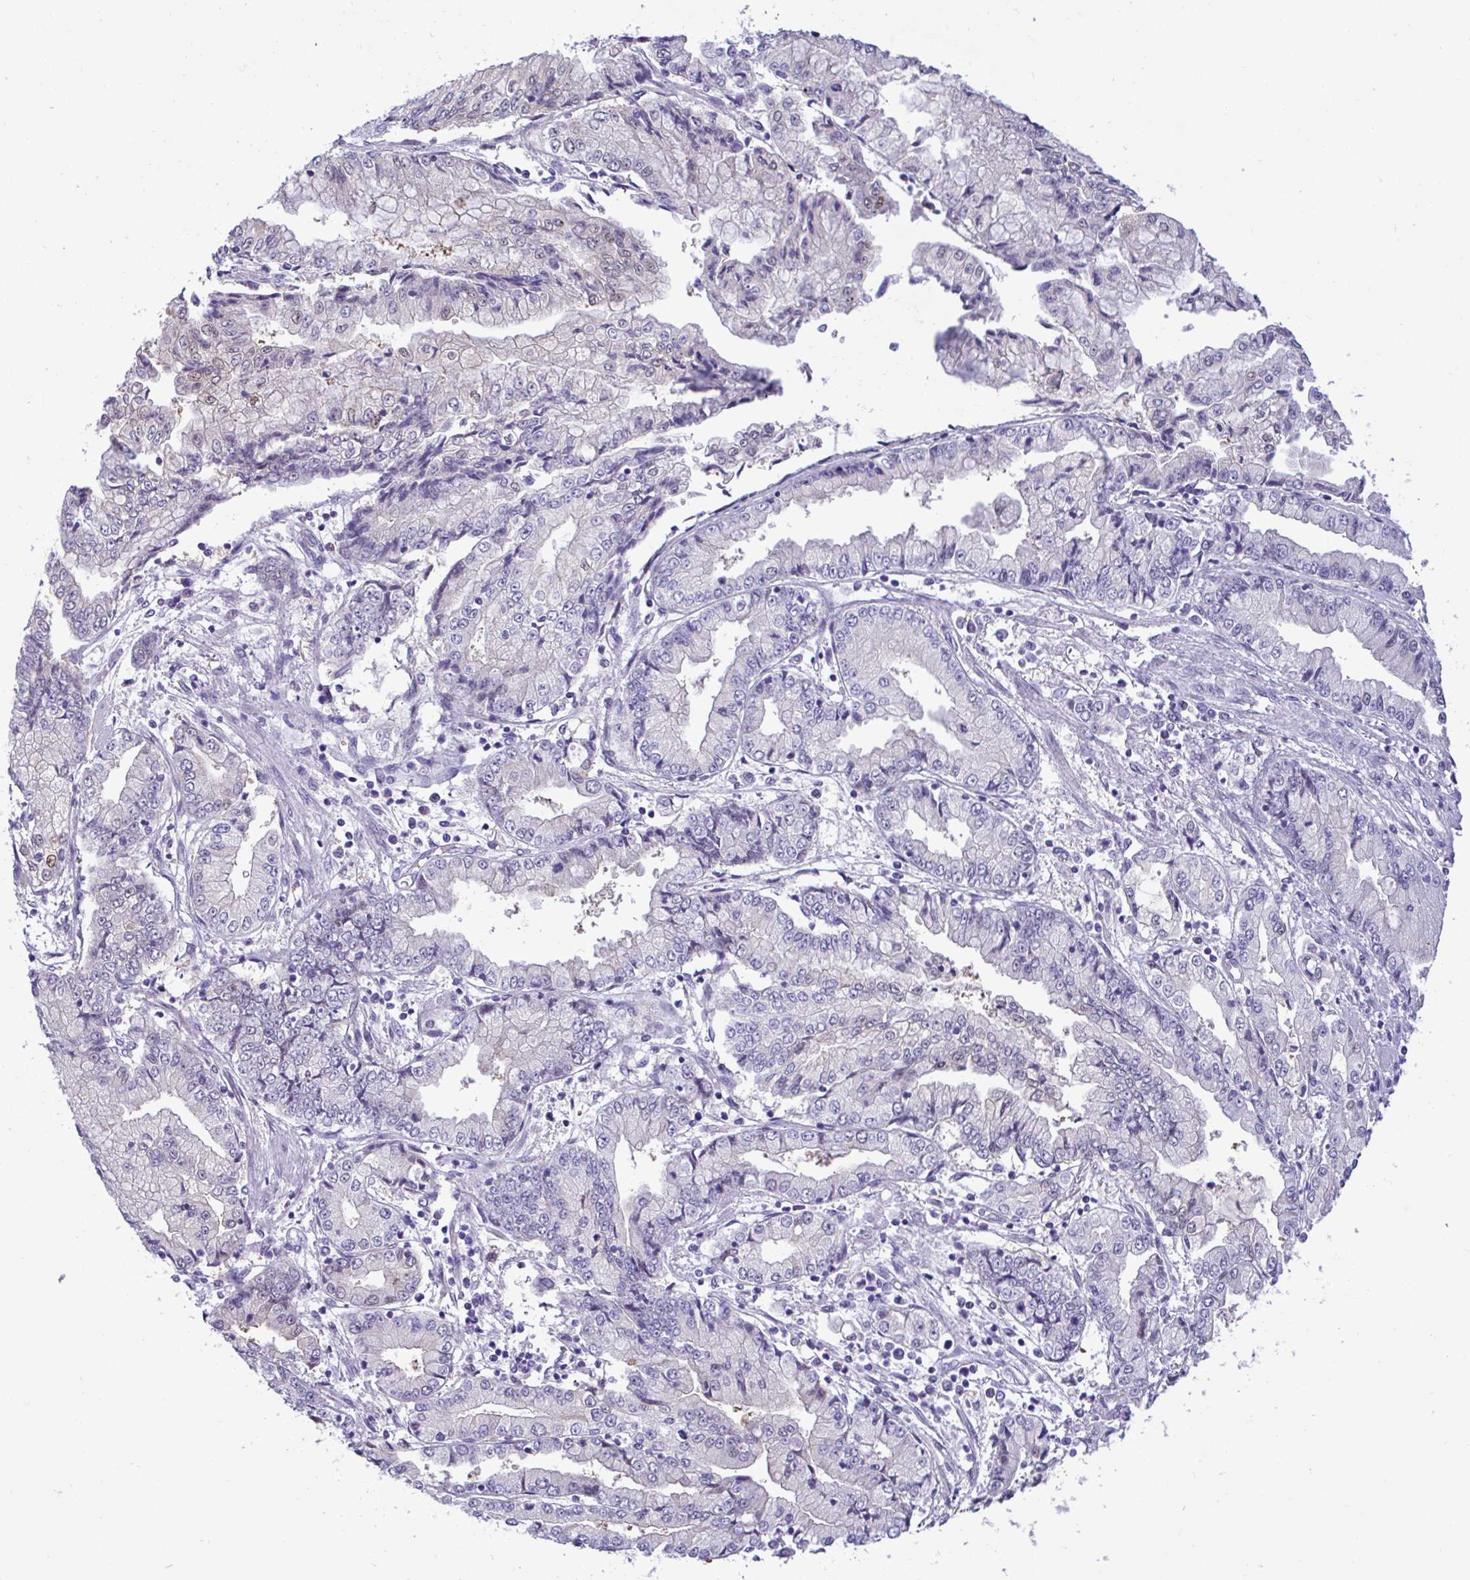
{"staining": {"intensity": "weak", "quantity": "<25%", "location": "nuclear"}, "tissue": "stomach cancer", "cell_type": "Tumor cells", "image_type": "cancer", "snomed": [{"axis": "morphology", "description": "Adenocarcinoma, NOS"}, {"axis": "topography", "description": "Stomach, upper"}], "caption": "Tumor cells are negative for protein expression in human stomach cancer.", "gene": "ZNF485", "patient": {"sex": "female", "age": 74}}